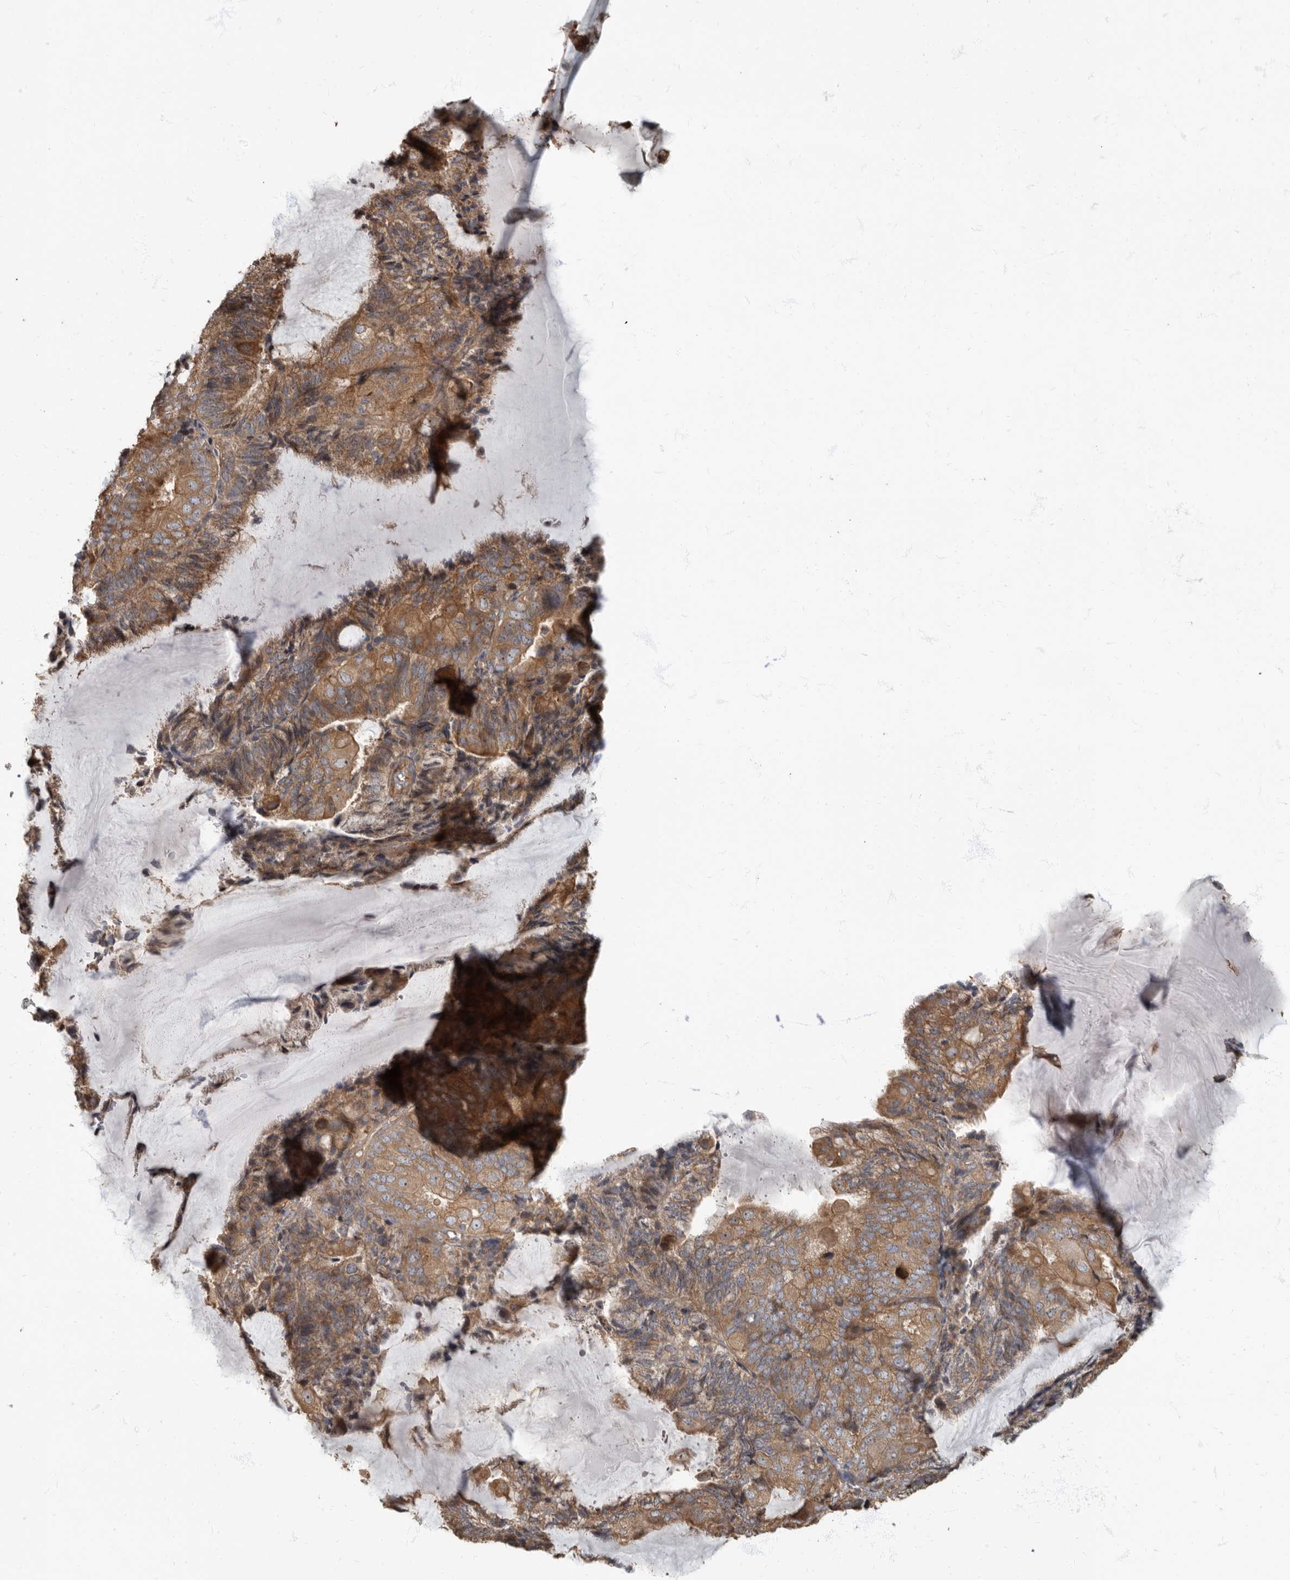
{"staining": {"intensity": "moderate", "quantity": ">75%", "location": "cytoplasmic/membranous"}, "tissue": "endometrial cancer", "cell_type": "Tumor cells", "image_type": "cancer", "snomed": [{"axis": "morphology", "description": "Adenocarcinoma, NOS"}, {"axis": "topography", "description": "Endometrium"}], "caption": "Endometrial cancer stained for a protein (brown) reveals moderate cytoplasmic/membranous positive expression in about >75% of tumor cells.", "gene": "DAAM1", "patient": {"sex": "female", "age": 81}}